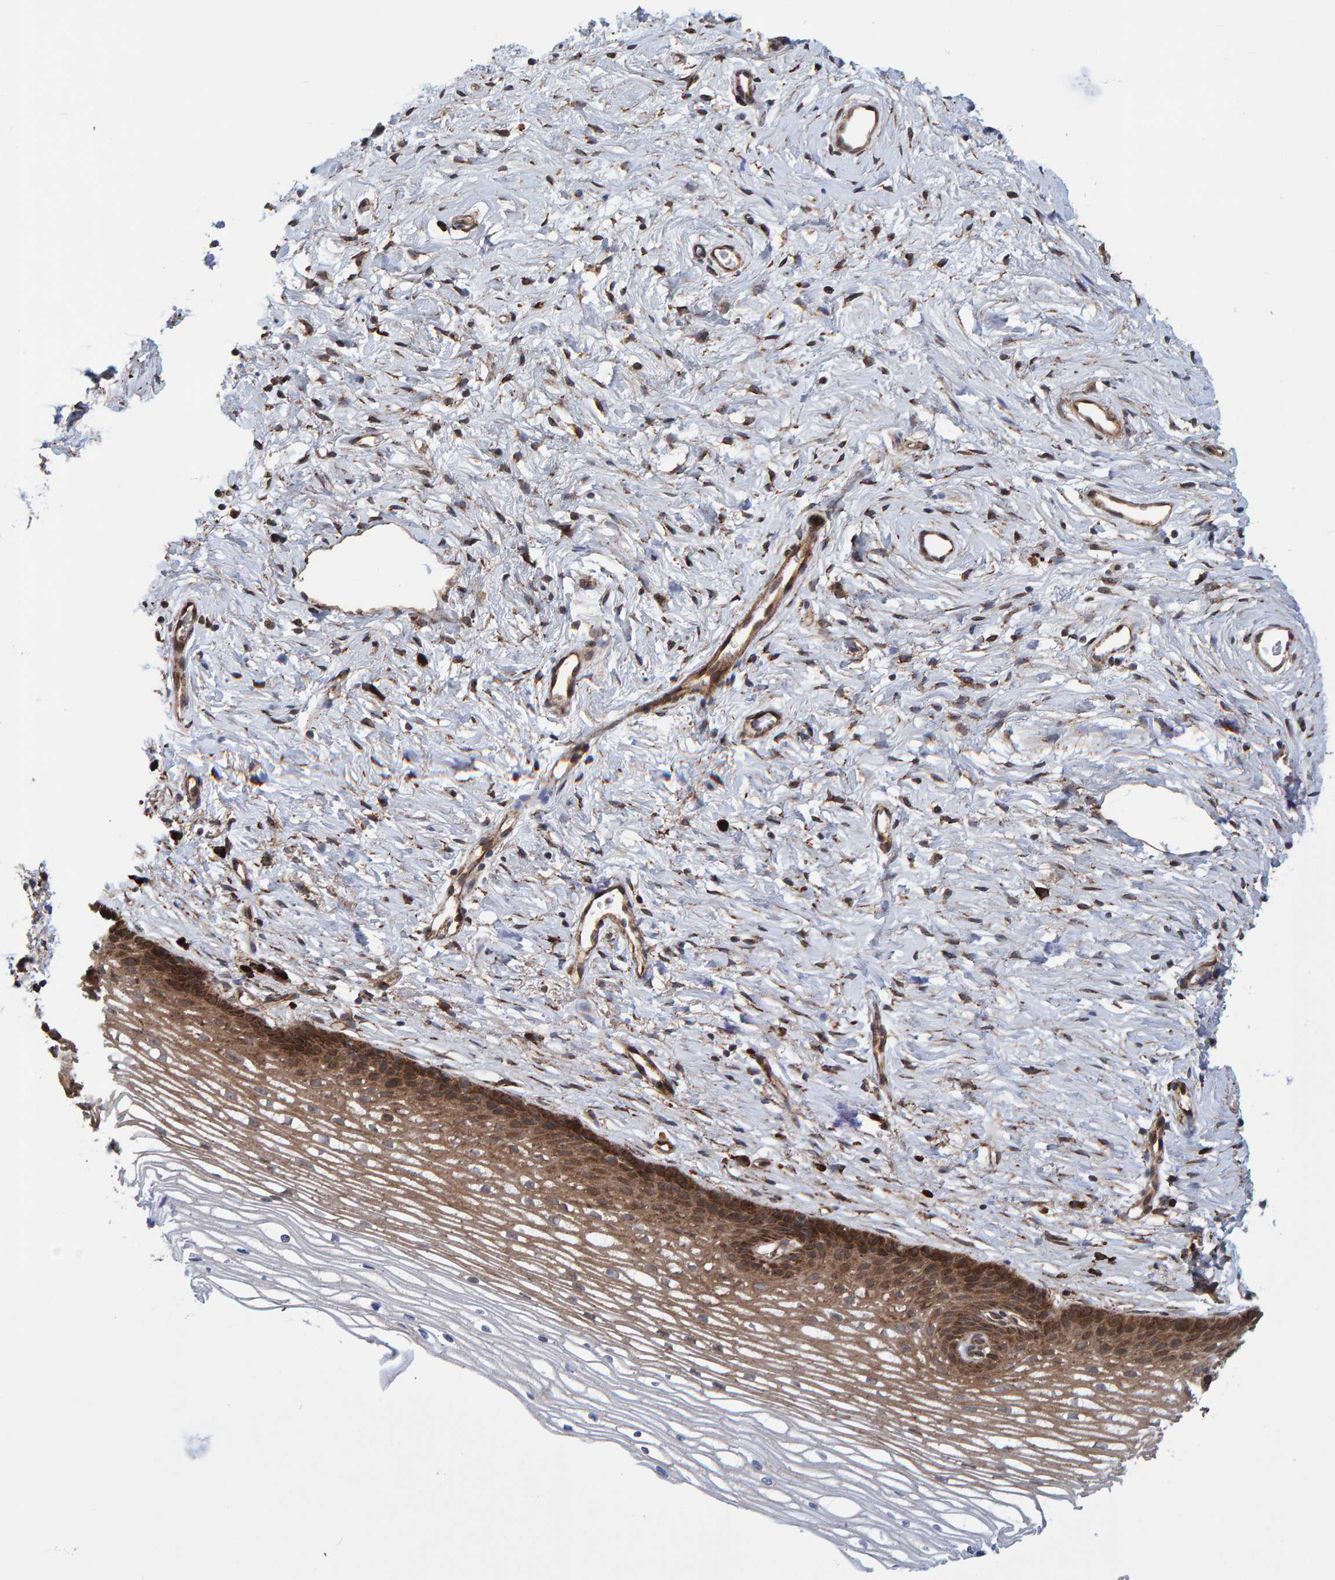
{"staining": {"intensity": "moderate", "quantity": ">75%", "location": "cytoplasmic/membranous"}, "tissue": "cervix", "cell_type": "Glandular cells", "image_type": "normal", "snomed": [{"axis": "morphology", "description": "Normal tissue, NOS"}, {"axis": "topography", "description": "Cervix"}], "caption": "This is a histology image of immunohistochemistry staining of unremarkable cervix, which shows moderate expression in the cytoplasmic/membranous of glandular cells.", "gene": "KIAA0753", "patient": {"sex": "female", "age": 77}}